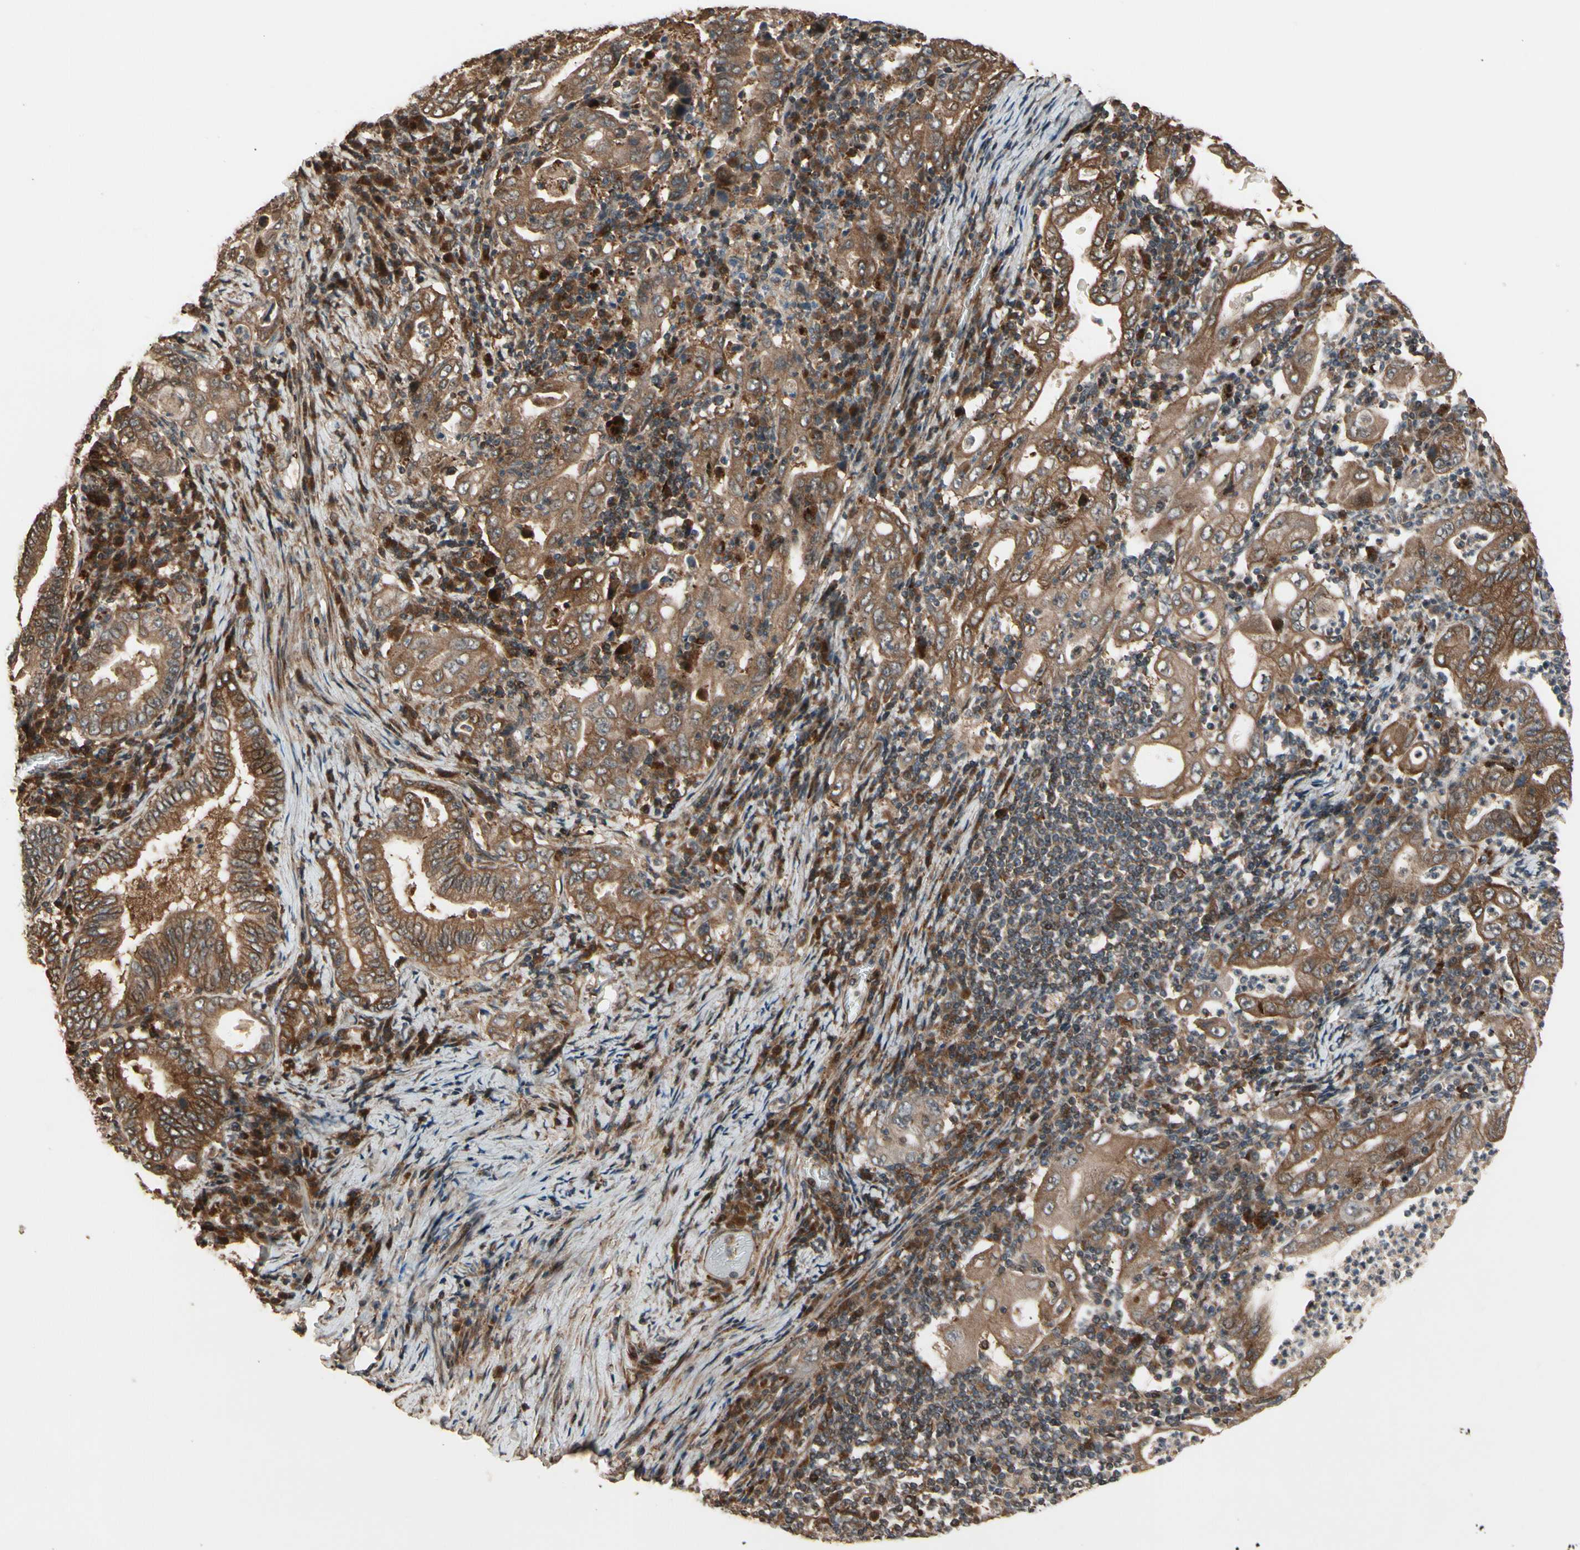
{"staining": {"intensity": "moderate", "quantity": "<25%", "location": "cytoplasmic/membranous"}, "tissue": "stomach cancer", "cell_type": "Tumor cells", "image_type": "cancer", "snomed": [{"axis": "morphology", "description": "Normal tissue, NOS"}, {"axis": "morphology", "description": "Adenocarcinoma, NOS"}, {"axis": "topography", "description": "Esophagus"}, {"axis": "topography", "description": "Stomach, upper"}, {"axis": "topography", "description": "Peripheral nerve tissue"}], "caption": "Brown immunohistochemical staining in human stomach adenocarcinoma displays moderate cytoplasmic/membranous positivity in about <25% of tumor cells.", "gene": "CSF1R", "patient": {"sex": "male", "age": 62}}